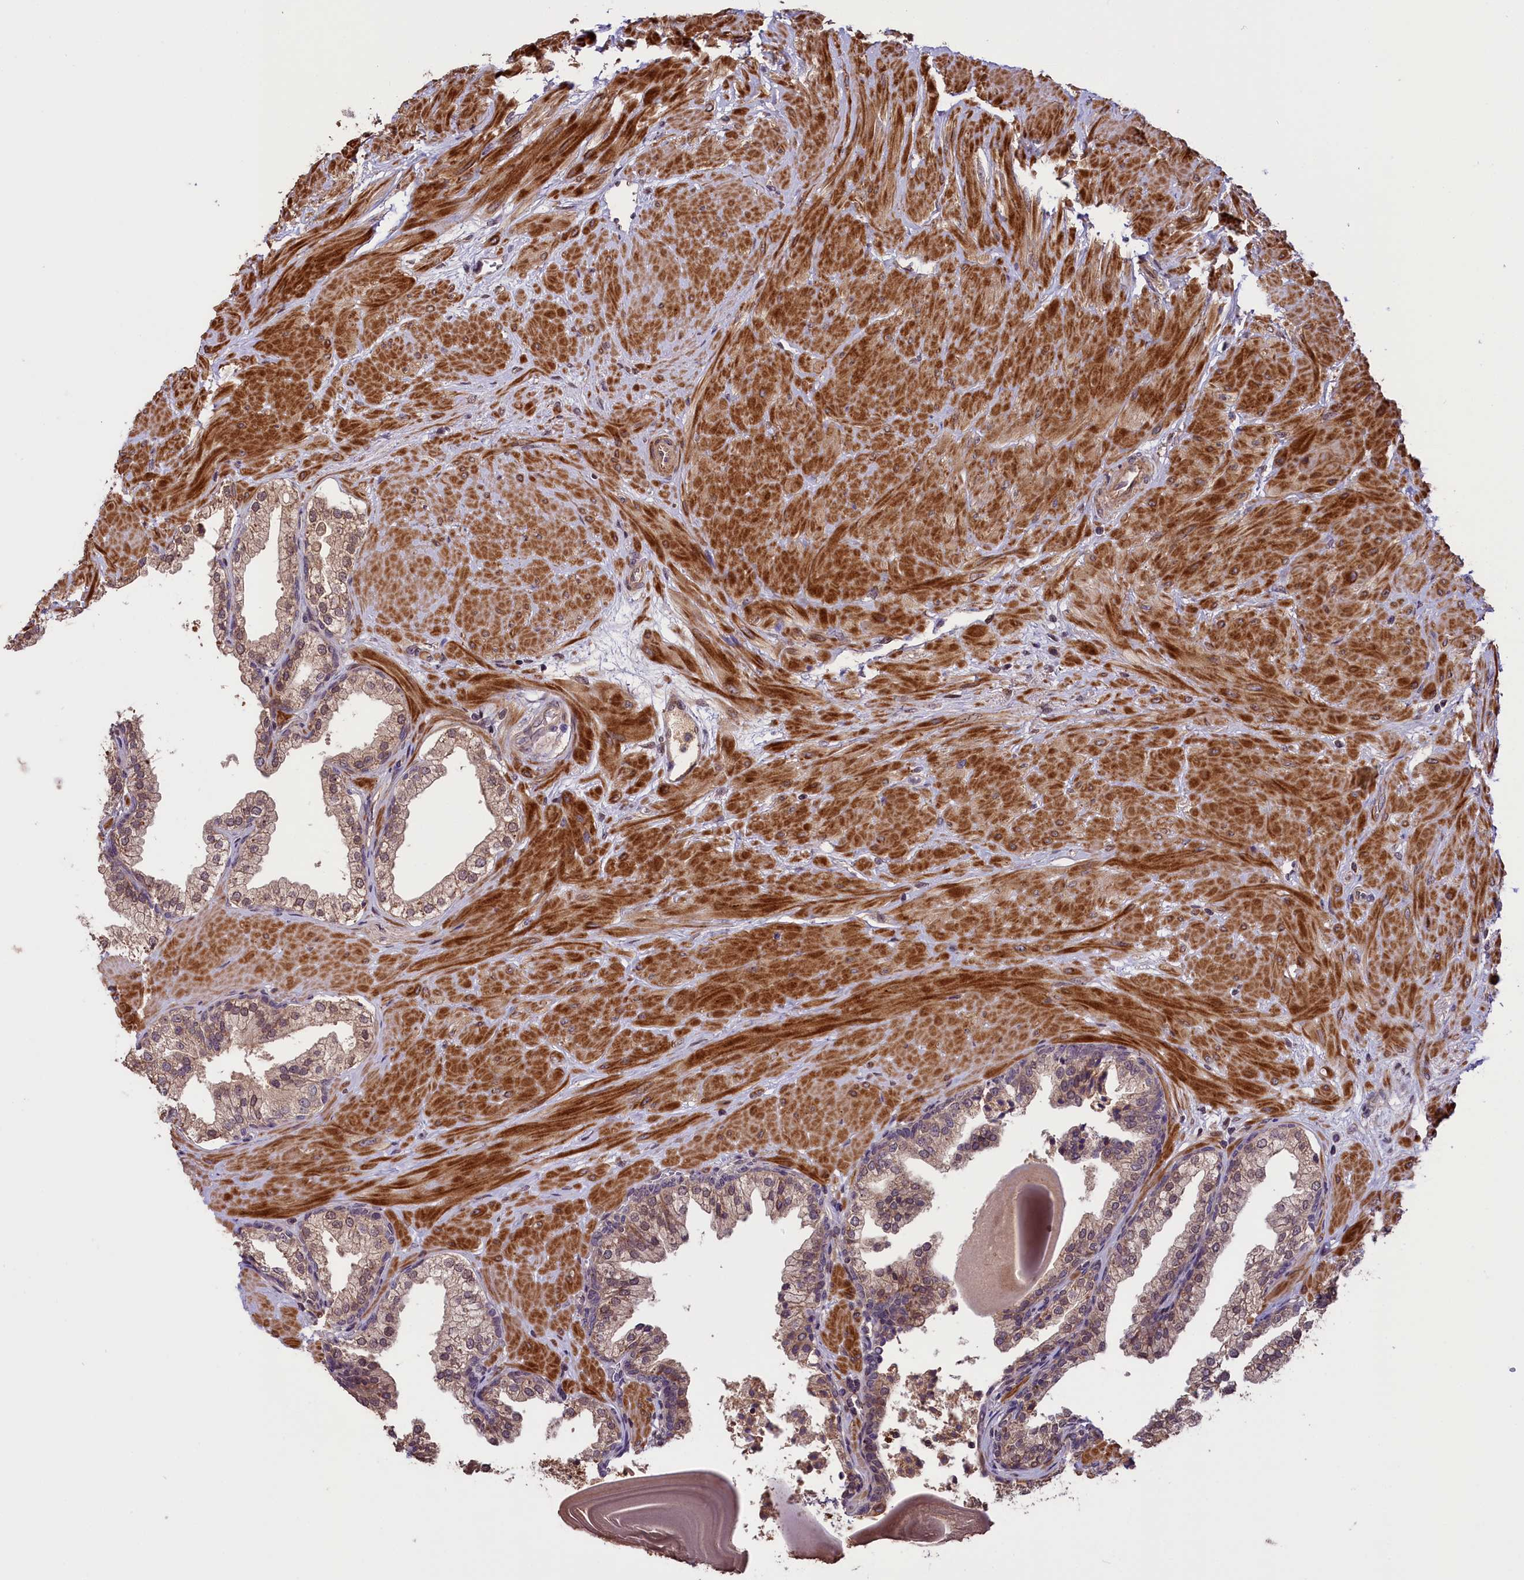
{"staining": {"intensity": "weak", "quantity": ">75%", "location": "cytoplasmic/membranous"}, "tissue": "prostate", "cell_type": "Glandular cells", "image_type": "normal", "snomed": [{"axis": "morphology", "description": "Normal tissue, NOS"}, {"axis": "topography", "description": "Prostate"}], "caption": "Immunohistochemical staining of unremarkable prostate shows >75% levels of weak cytoplasmic/membranous protein positivity in about >75% of glandular cells. (DAB = brown stain, brightfield microscopy at high magnification).", "gene": "DNAJB9", "patient": {"sex": "male", "age": 48}}